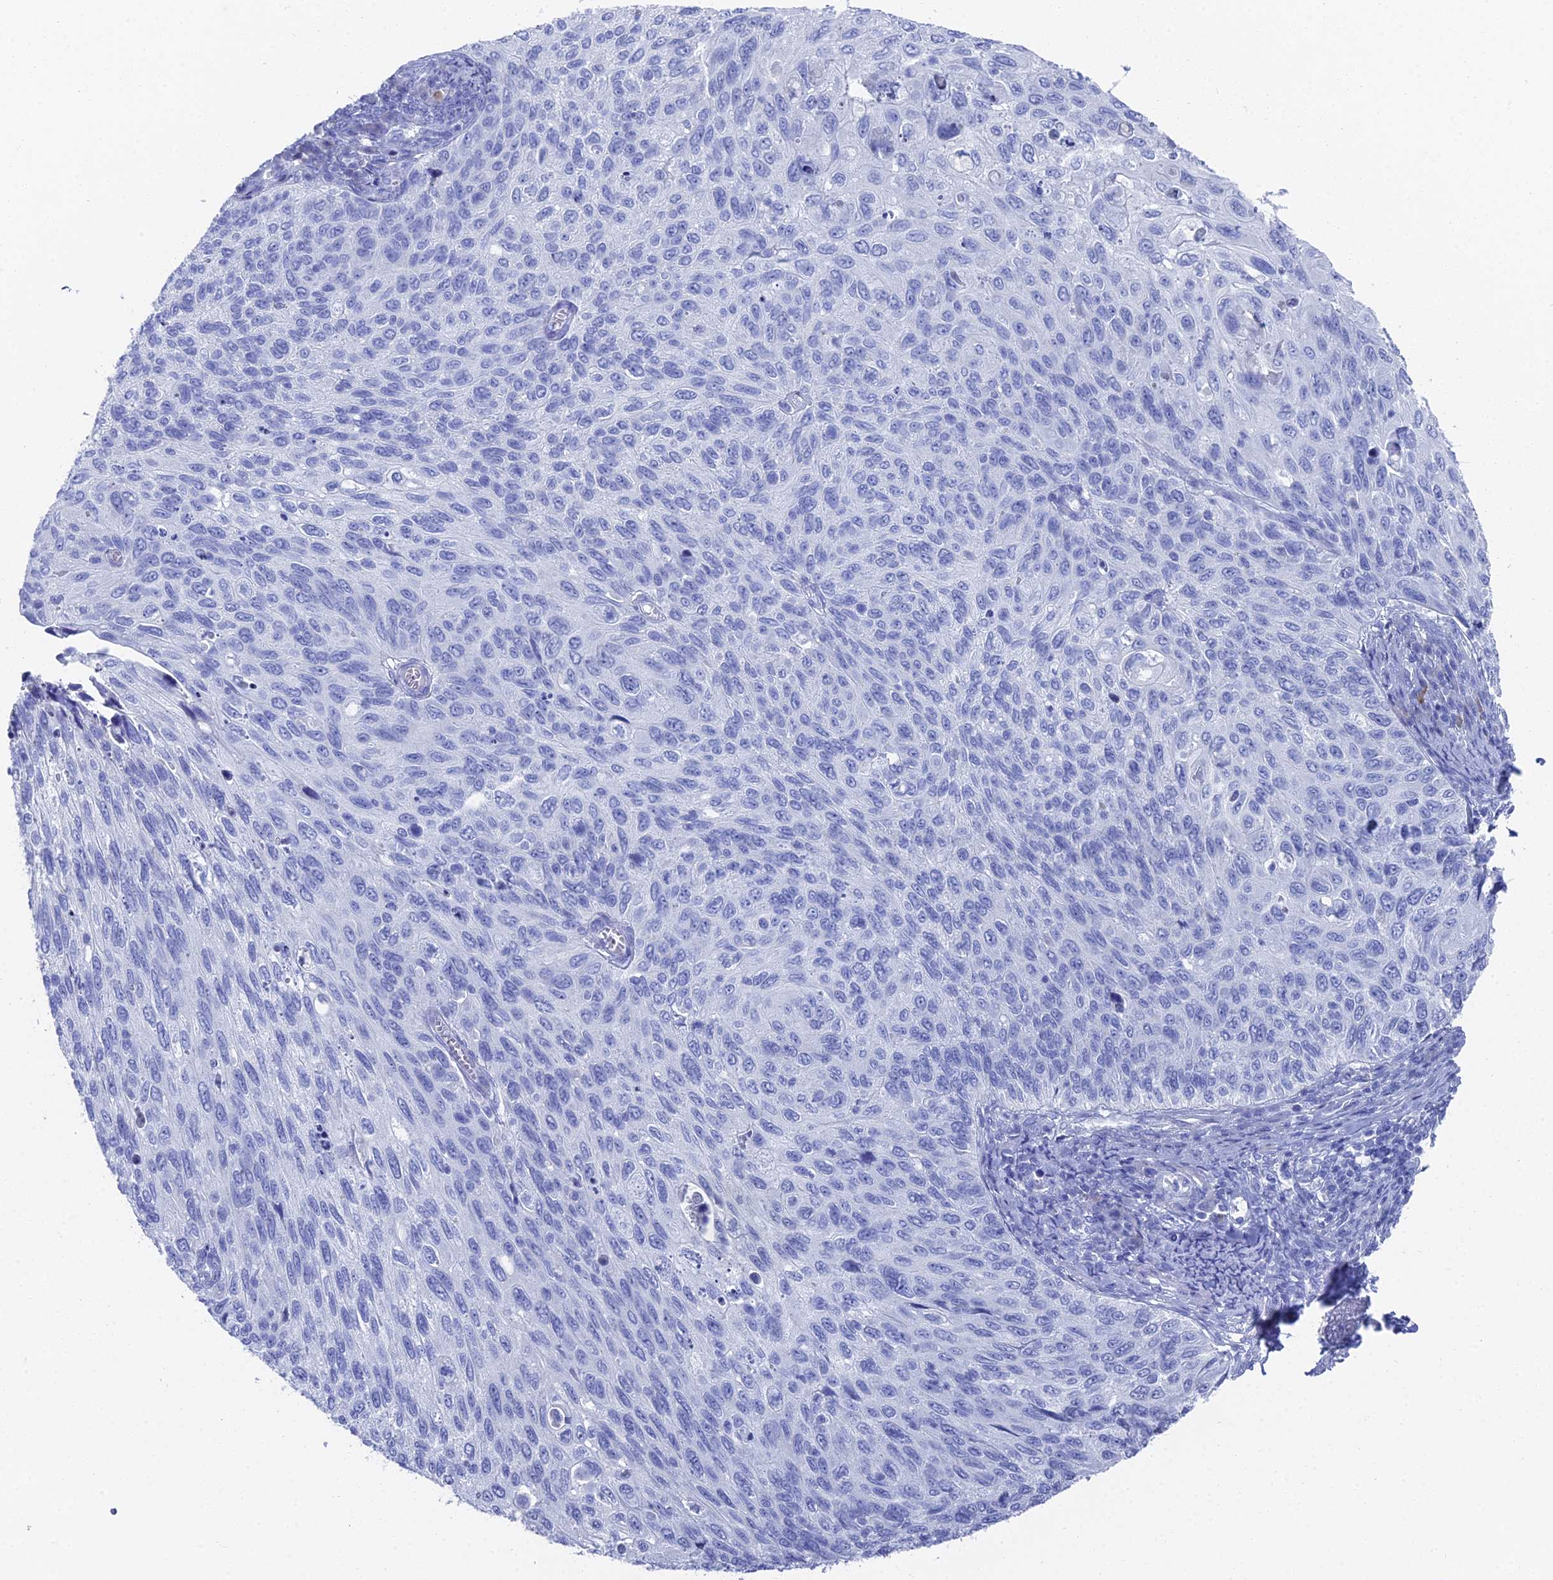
{"staining": {"intensity": "negative", "quantity": "none", "location": "none"}, "tissue": "cervical cancer", "cell_type": "Tumor cells", "image_type": "cancer", "snomed": [{"axis": "morphology", "description": "Squamous cell carcinoma, NOS"}, {"axis": "topography", "description": "Cervix"}], "caption": "The IHC image has no significant positivity in tumor cells of cervical cancer (squamous cell carcinoma) tissue.", "gene": "ENPP3", "patient": {"sex": "female", "age": 70}}